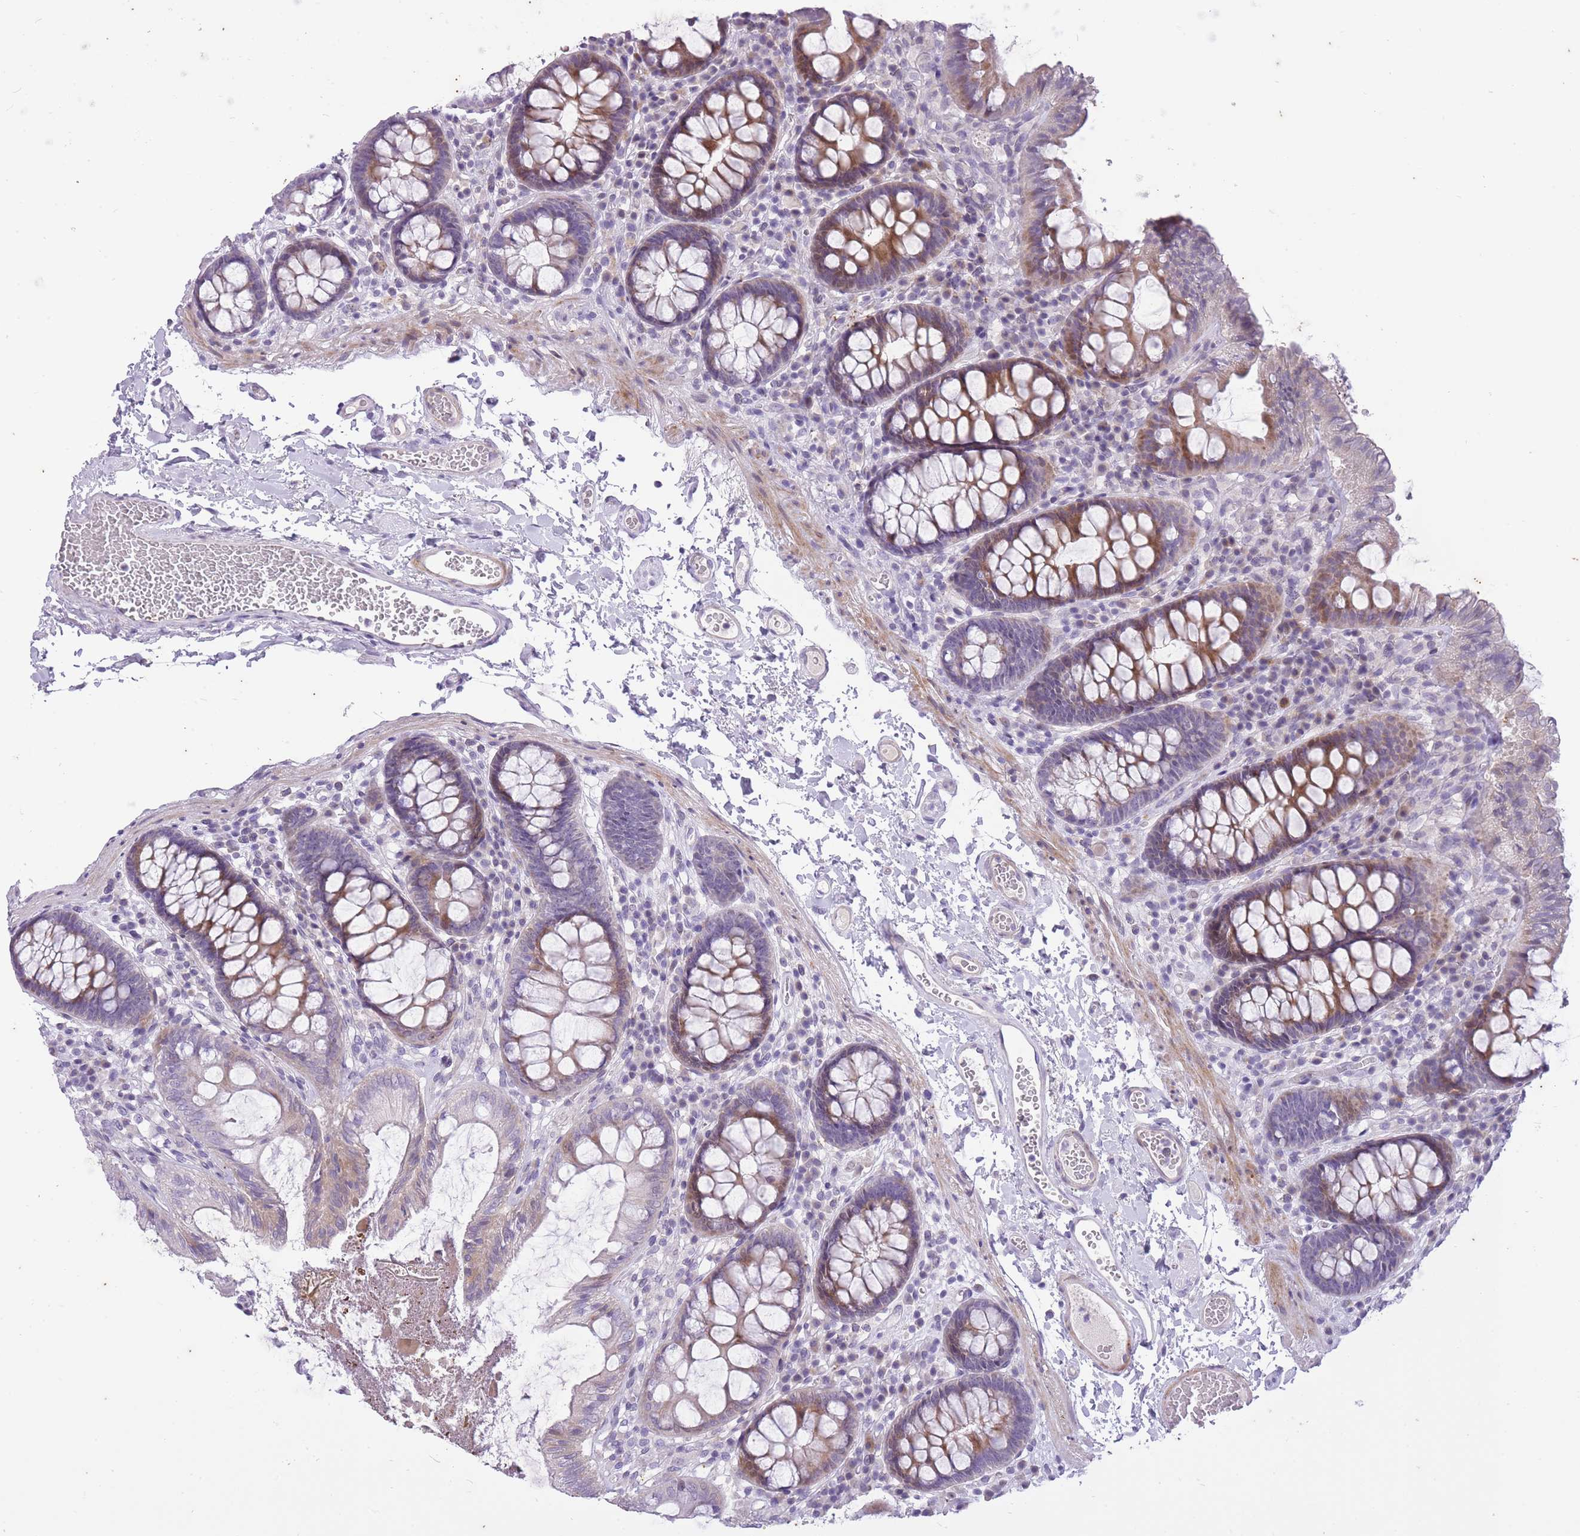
{"staining": {"intensity": "negative", "quantity": "none", "location": "none"}, "tissue": "colon", "cell_type": "Endothelial cells", "image_type": "normal", "snomed": [{"axis": "morphology", "description": "Normal tissue, NOS"}, {"axis": "topography", "description": "Colon"}], "caption": "High power microscopy histopathology image of an immunohistochemistry (IHC) image of unremarkable colon, revealing no significant expression in endothelial cells. (DAB IHC with hematoxylin counter stain).", "gene": "CNTNAP3B", "patient": {"sex": "male", "age": 84}}